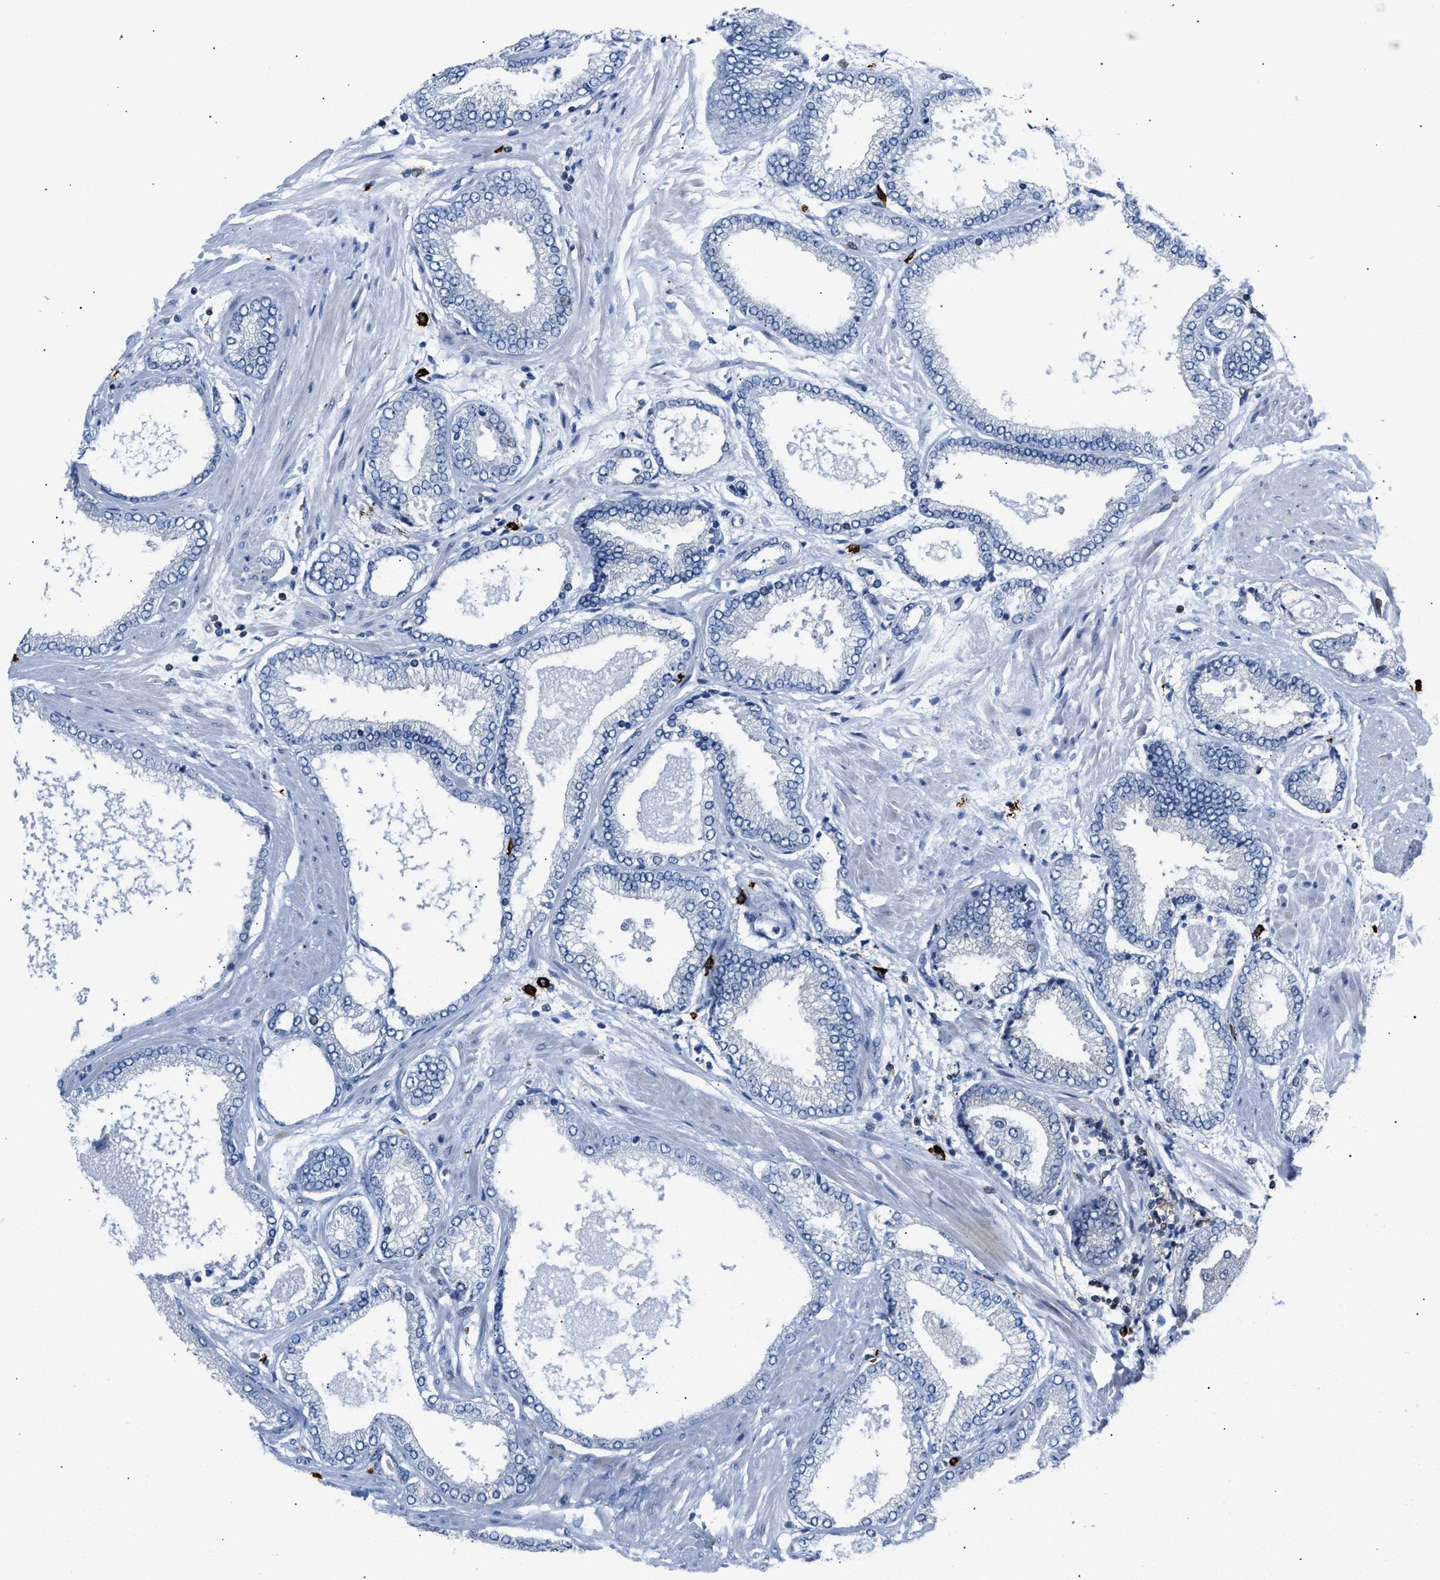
{"staining": {"intensity": "negative", "quantity": "none", "location": "none"}, "tissue": "prostate cancer", "cell_type": "Tumor cells", "image_type": "cancer", "snomed": [{"axis": "morphology", "description": "Adenocarcinoma, High grade"}, {"axis": "topography", "description": "Prostate"}], "caption": "This photomicrograph is of adenocarcinoma (high-grade) (prostate) stained with IHC to label a protein in brown with the nuclei are counter-stained blue. There is no staining in tumor cells.", "gene": "ATP9A", "patient": {"sex": "male", "age": 61}}